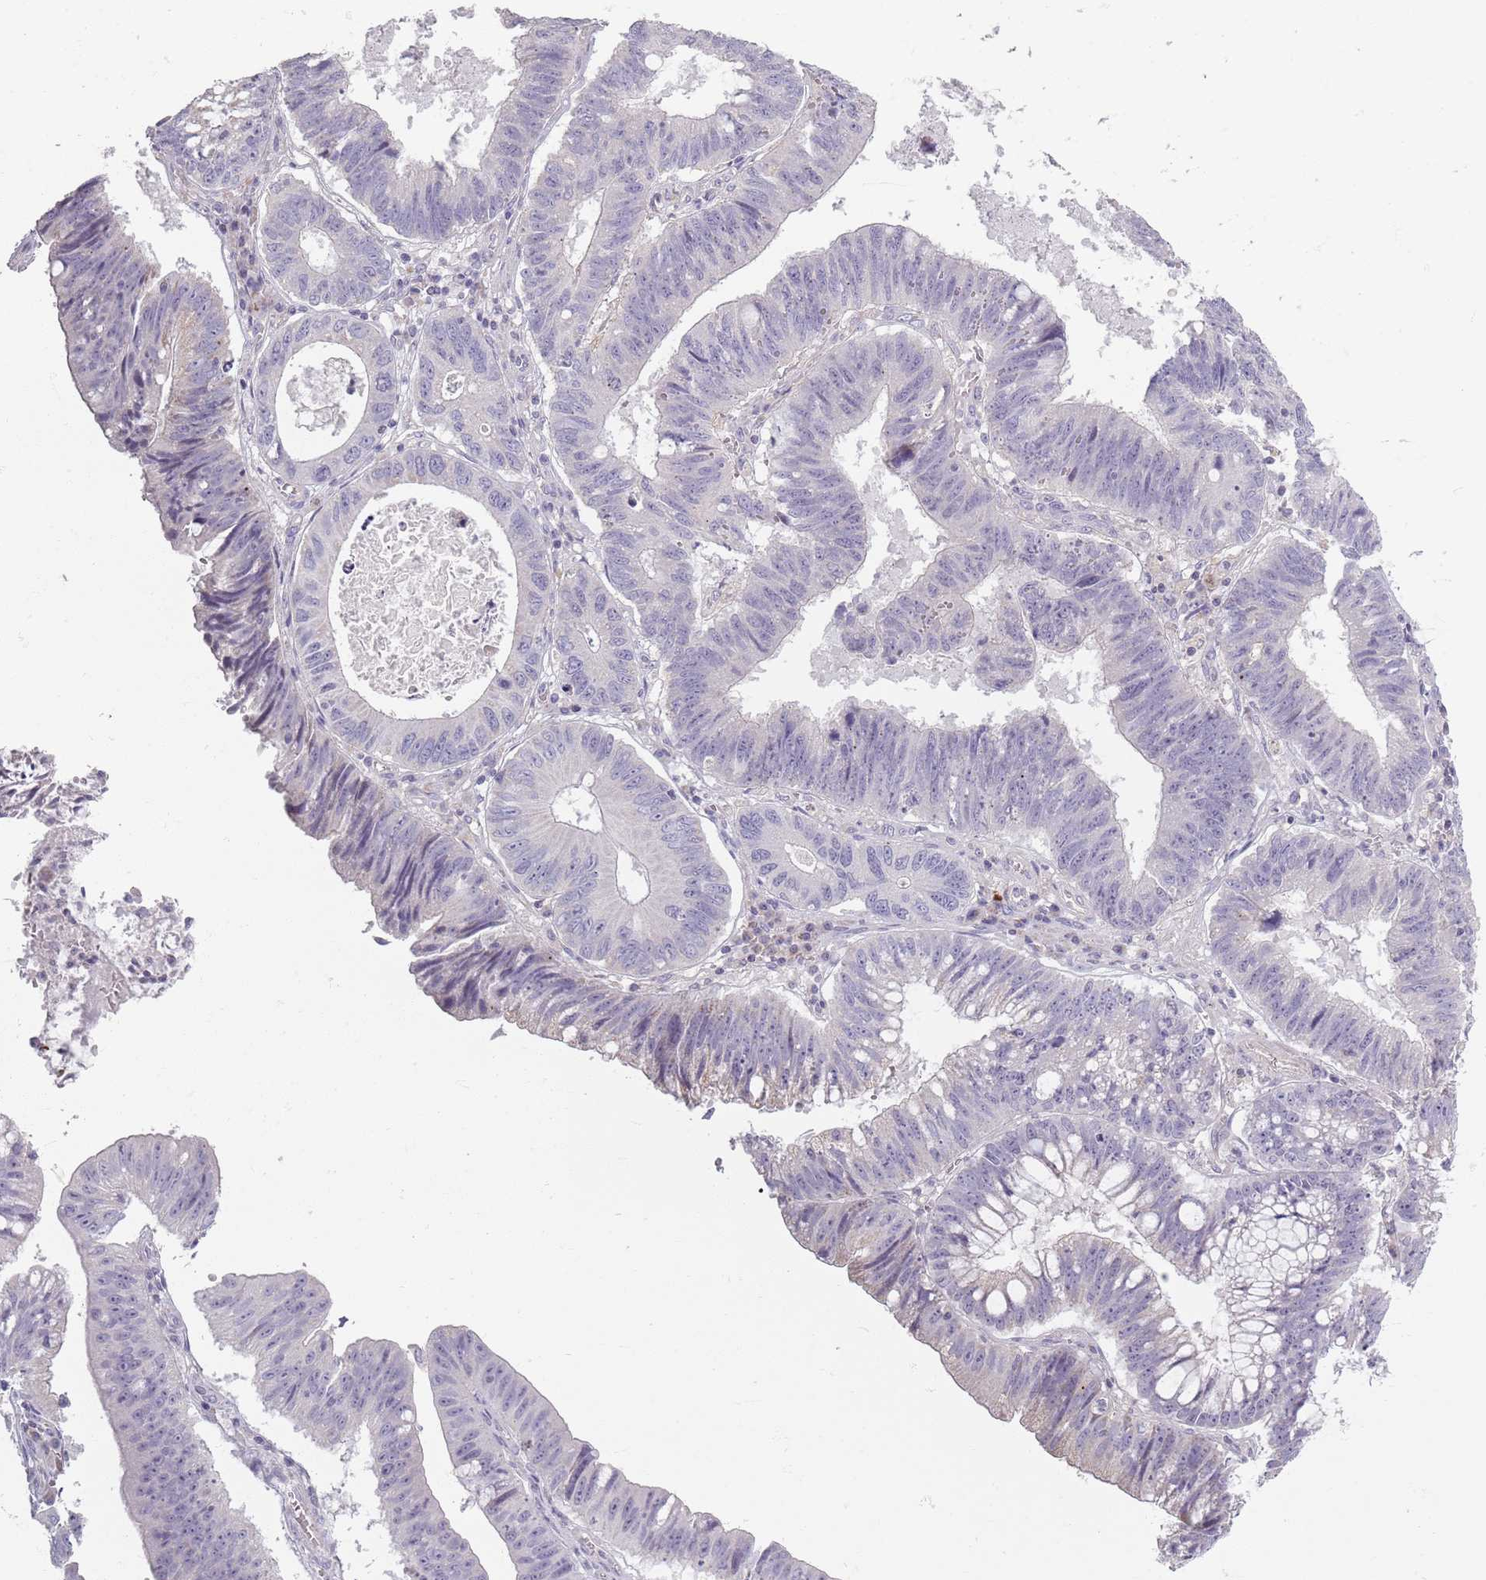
{"staining": {"intensity": "negative", "quantity": "none", "location": "none"}, "tissue": "stomach cancer", "cell_type": "Tumor cells", "image_type": "cancer", "snomed": [{"axis": "morphology", "description": "Adenocarcinoma, NOS"}, {"axis": "topography", "description": "Stomach"}], "caption": "Stomach cancer was stained to show a protein in brown. There is no significant positivity in tumor cells.", "gene": "SYNGR3", "patient": {"sex": "male", "age": 59}}